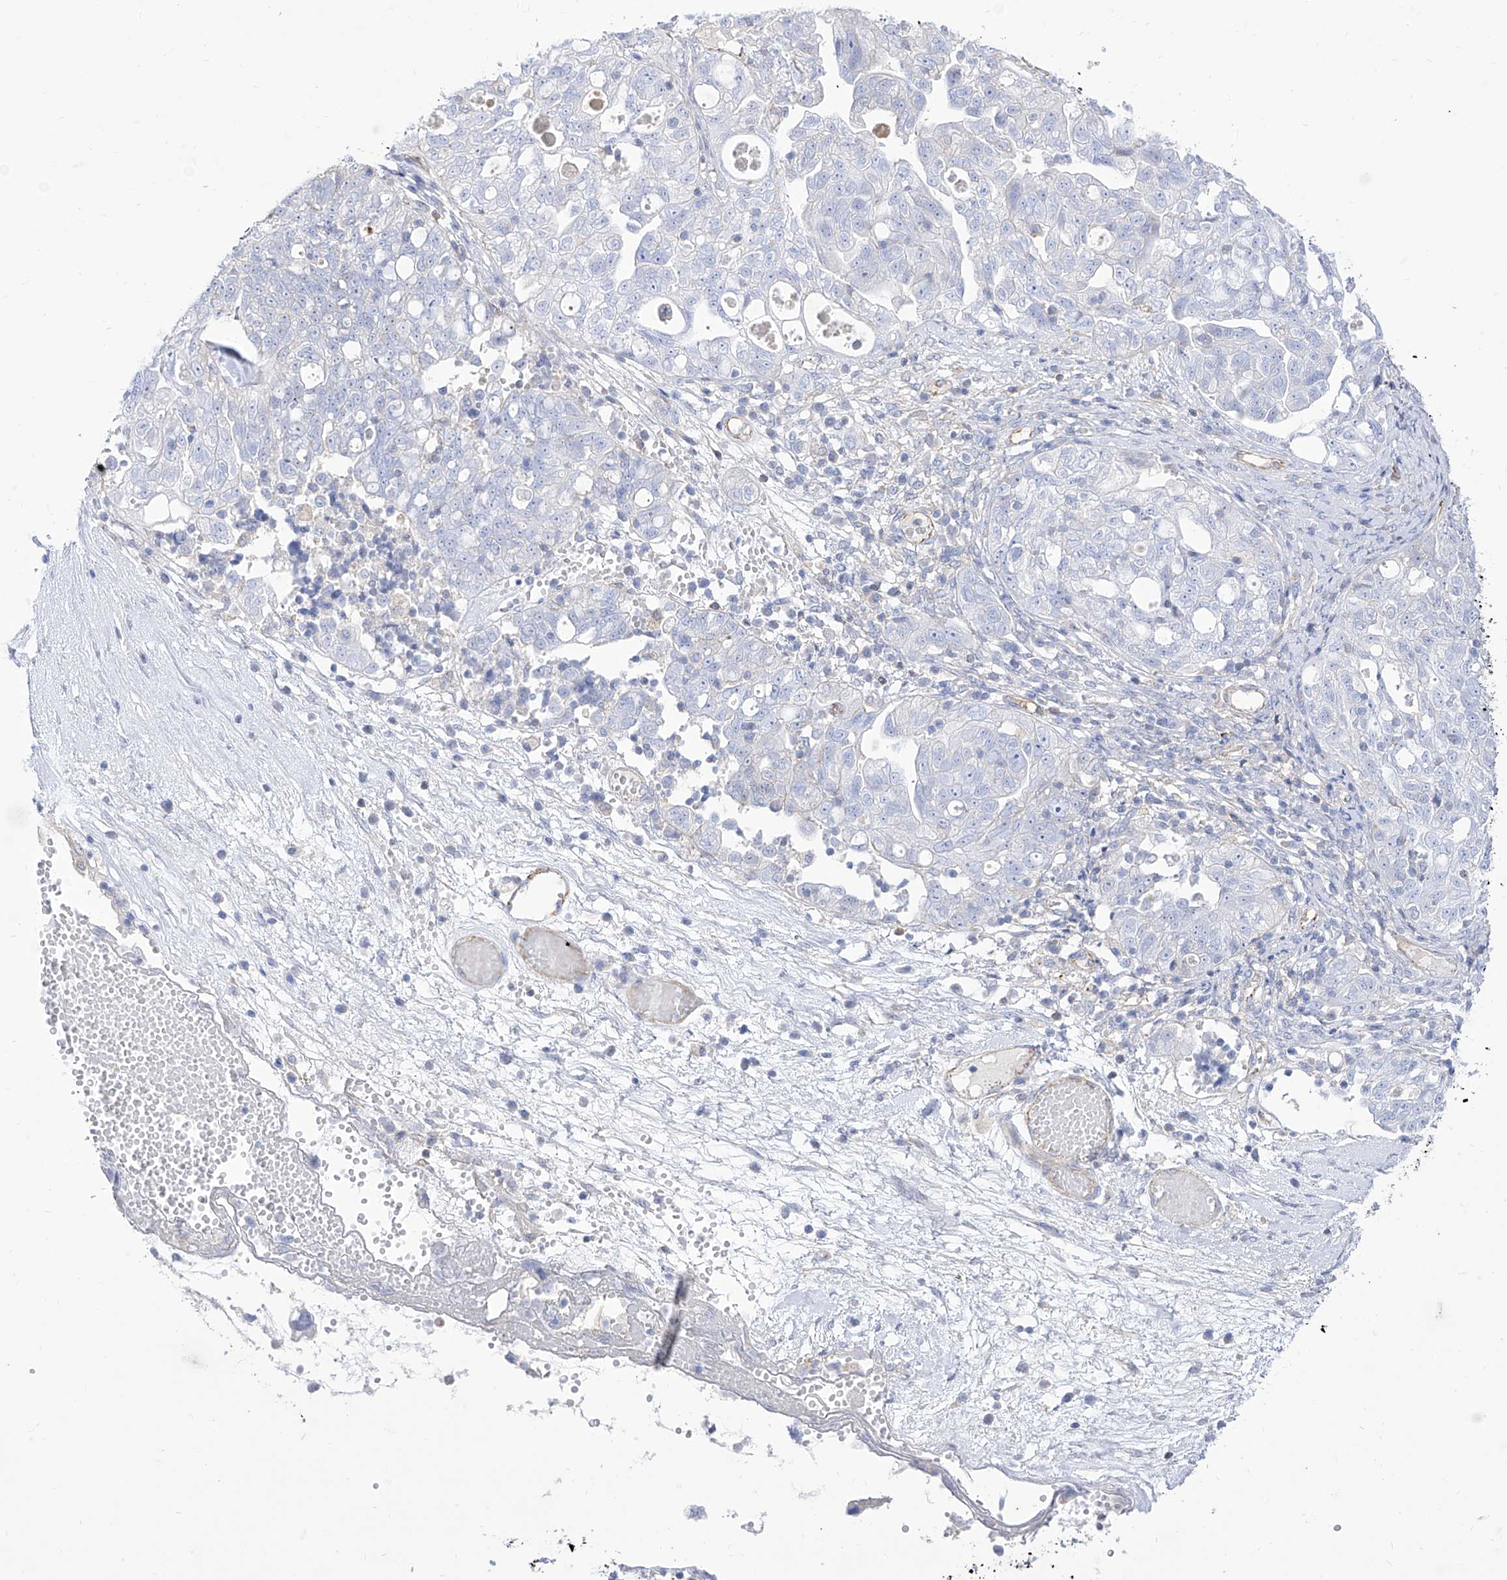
{"staining": {"intensity": "negative", "quantity": "none", "location": "none"}, "tissue": "ovarian cancer", "cell_type": "Tumor cells", "image_type": "cancer", "snomed": [{"axis": "morphology", "description": "Carcinoma, NOS"}, {"axis": "morphology", "description": "Cystadenocarcinoma, serous, NOS"}, {"axis": "topography", "description": "Ovary"}], "caption": "Tumor cells are negative for brown protein staining in carcinoma (ovarian).", "gene": "C1orf74", "patient": {"sex": "female", "age": 69}}